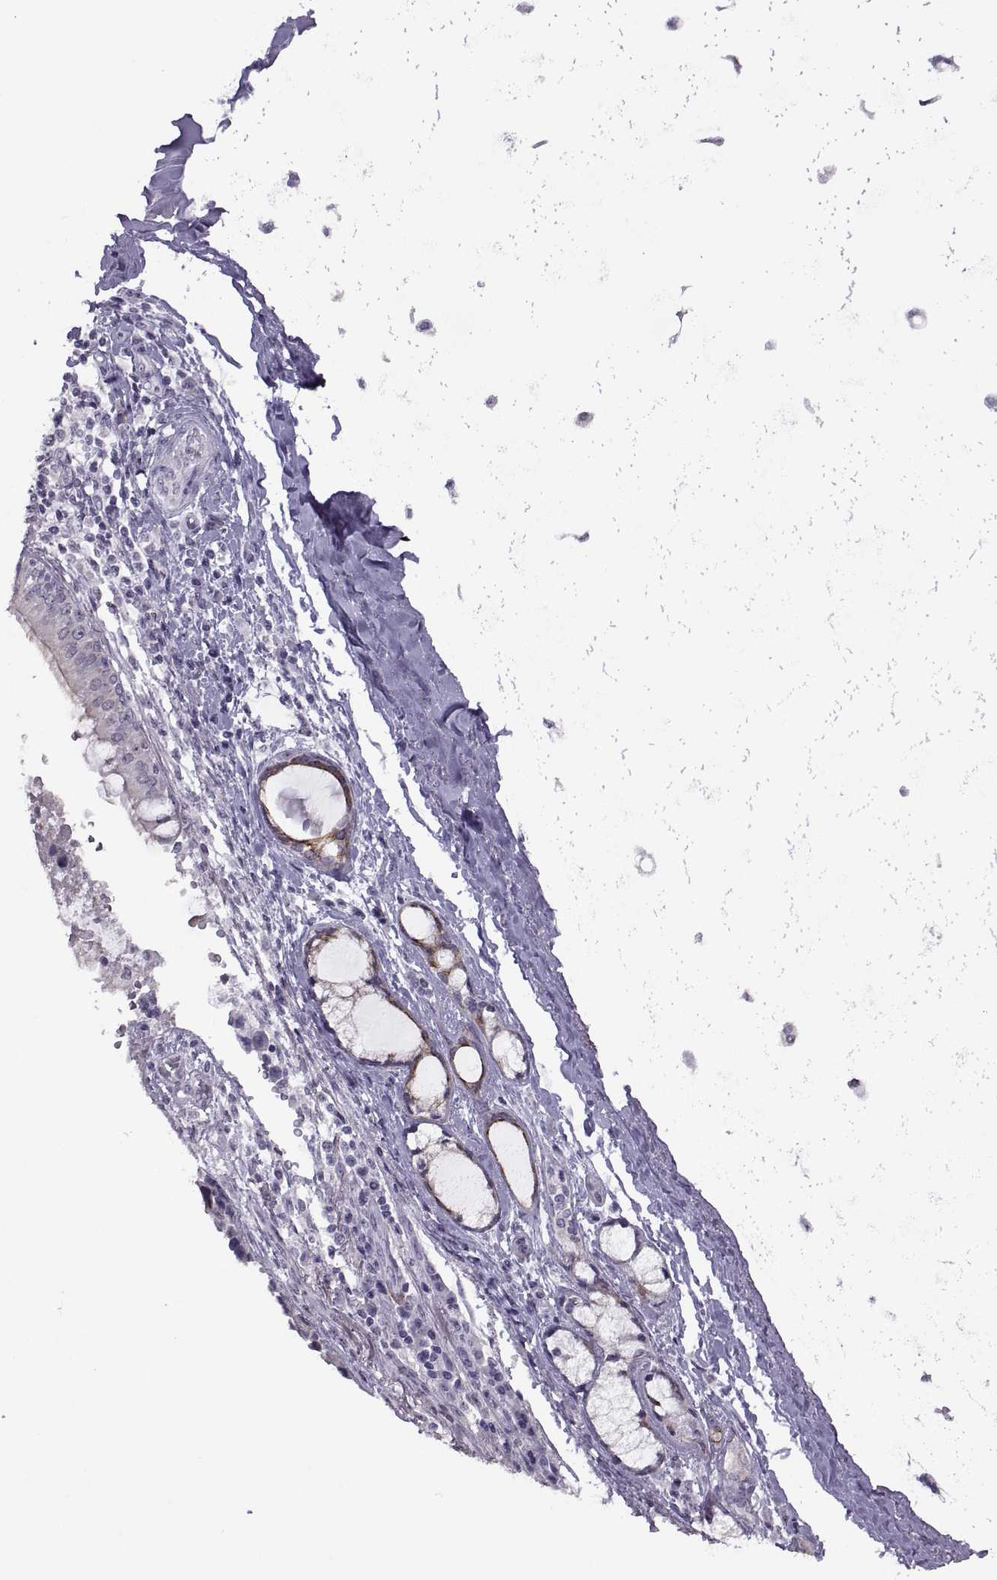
{"staining": {"intensity": "weak", "quantity": "25%-75%", "location": "cytoplasmic/membranous"}, "tissue": "bronchus", "cell_type": "Respiratory epithelial cells", "image_type": "normal", "snomed": [{"axis": "morphology", "description": "Normal tissue, NOS"}, {"axis": "morphology", "description": "Squamous cell carcinoma, NOS"}, {"axis": "topography", "description": "Bronchus"}, {"axis": "topography", "description": "Lung"}], "caption": "A histopathology image showing weak cytoplasmic/membranous positivity in approximately 25%-75% of respiratory epithelial cells in normal bronchus, as visualized by brown immunohistochemical staining.", "gene": "ASIC2", "patient": {"sex": "male", "age": 69}}